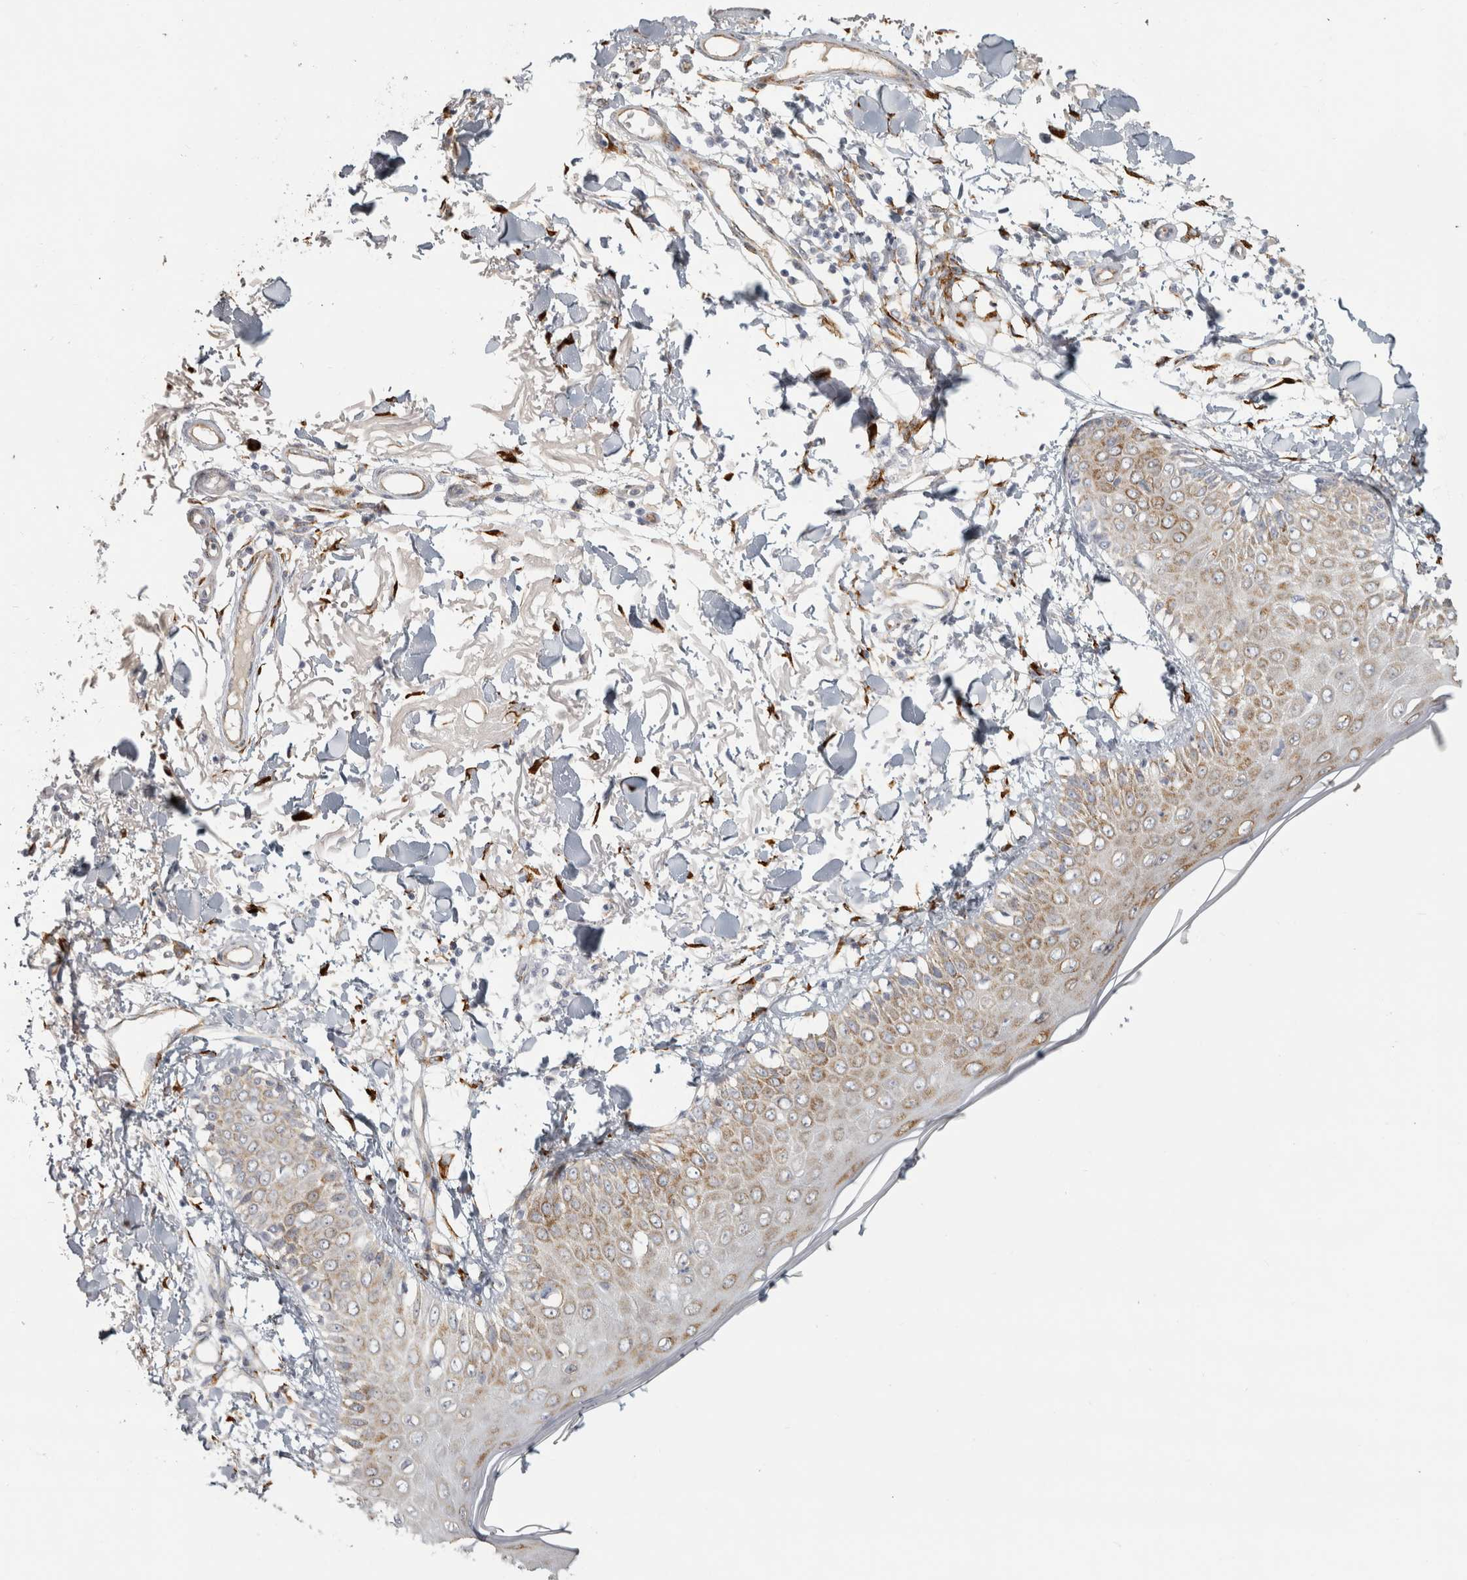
{"staining": {"intensity": "moderate", "quantity": ">75%", "location": "cytoplasmic/membranous"}, "tissue": "skin", "cell_type": "Fibroblasts", "image_type": "normal", "snomed": [{"axis": "morphology", "description": "Normal tissue, NOS"}, {"axis": "morphology", "description": "Squamous cell carcinoma, NOS"}, {"axis": "topography", "description": "Skin"}, {"axis": "topography", "description": "Peripheral nerve tissue"}], "caption": "The immunohistochemical stain highlights moderate cytoplasmic/membranous staining in fibroblasts of normal skin.", "gene": "OSTN", "patient": {"sex": "male", "age": 83}}